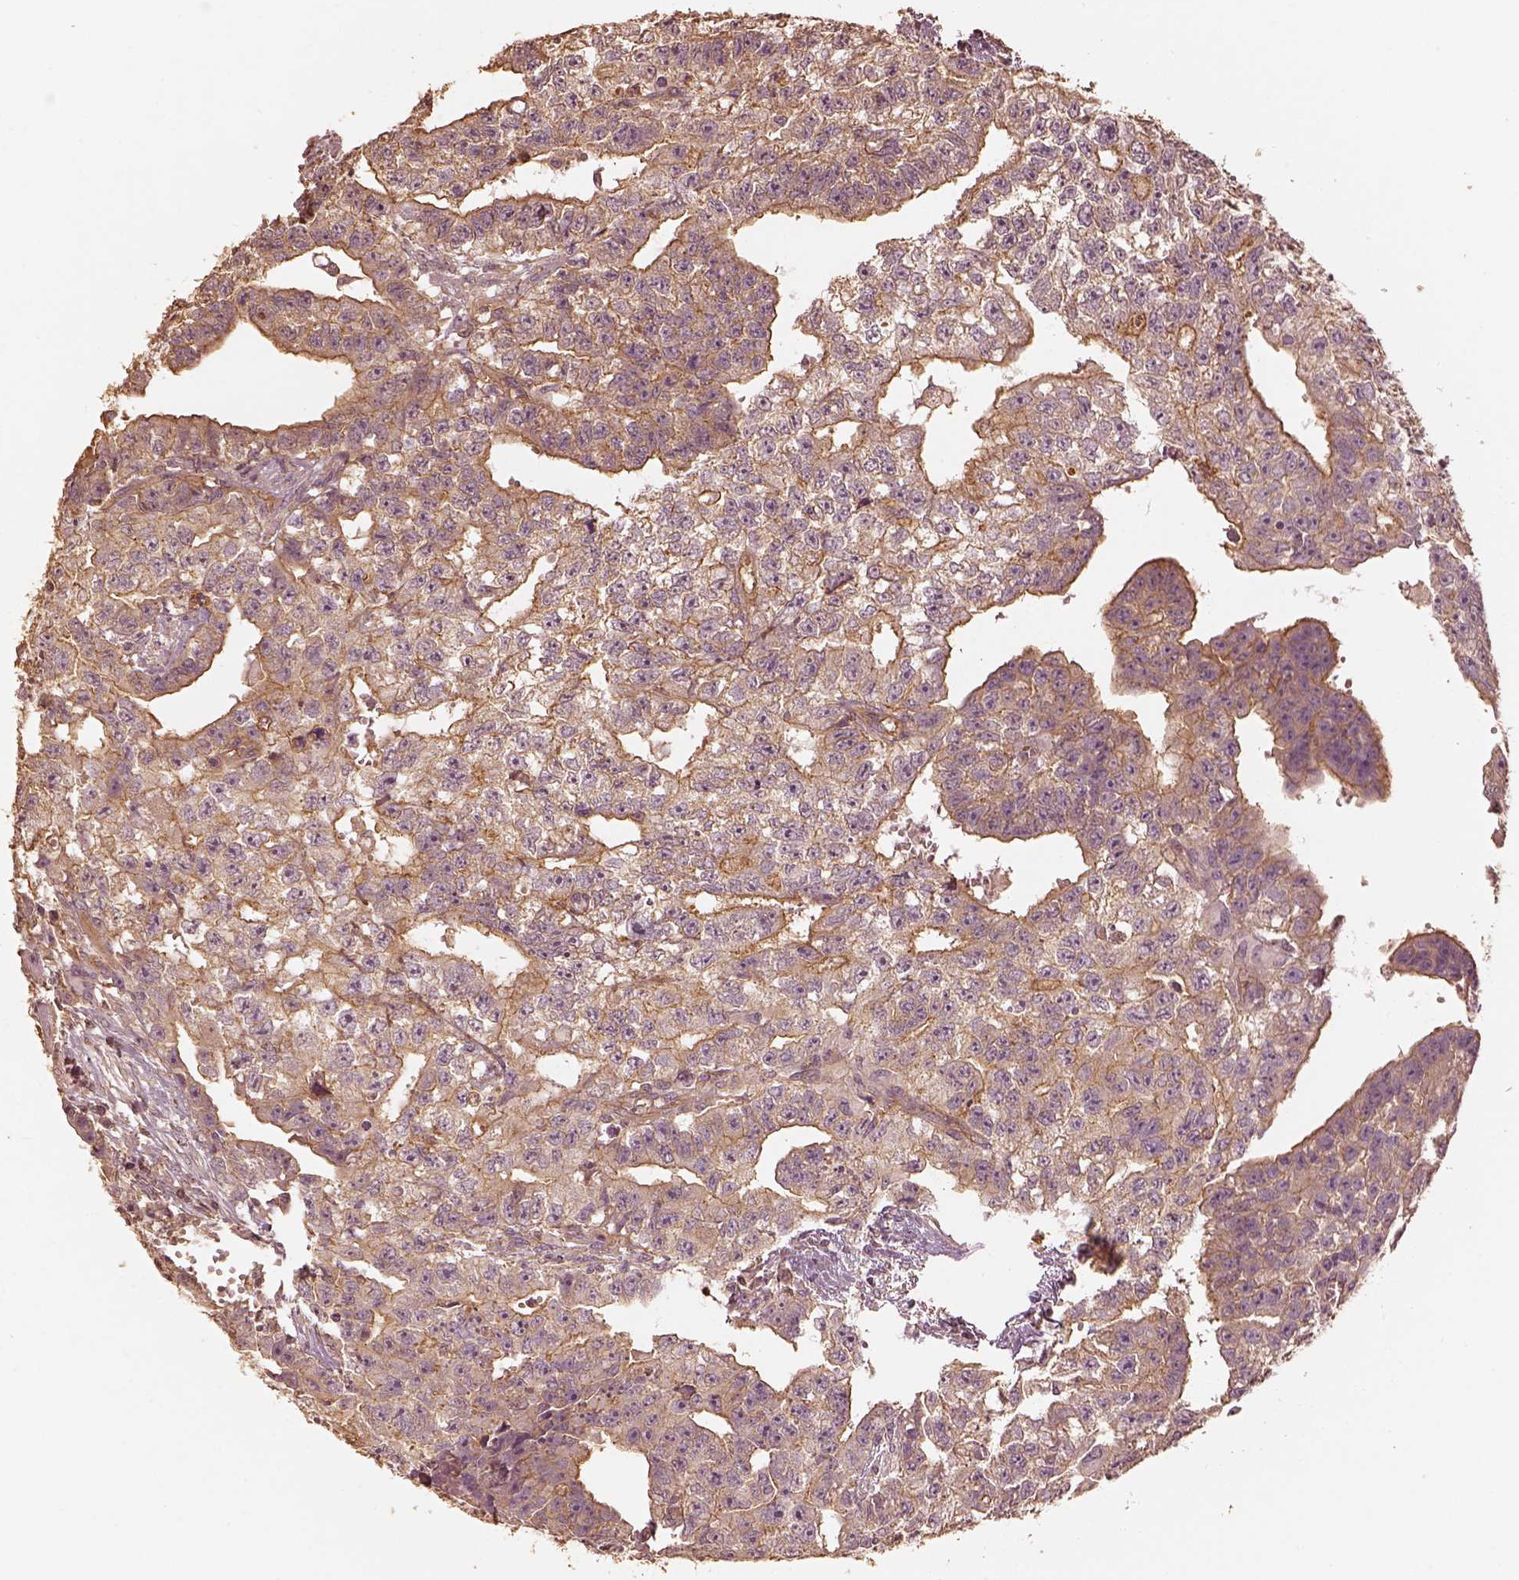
{"staining": {"intensity": "moderate", "quantity": "25%-75%", "location": "cytoplasmic/membranous"}, "tissue": "testis cancer", "cell_type": "Tumor cells", "image_type": "cancer", "snomed": [{"axis": "morphology", "description": "Carcinoma, Embryonal, NOS"}, {"axis": "morphology", "description": "Teratoma, malignant, NOS"}, {"axis": "topography", "description": "Testis"}], "caption": "Human testis cancer (malignant teratoma) stained for a protein (brown) reveals moderate cytoplasmic/membranous positive expression in approximately 25%-75% of tumor cells.", "gene": "WDR7", "patient": {"sex": "male", "age": 24}}